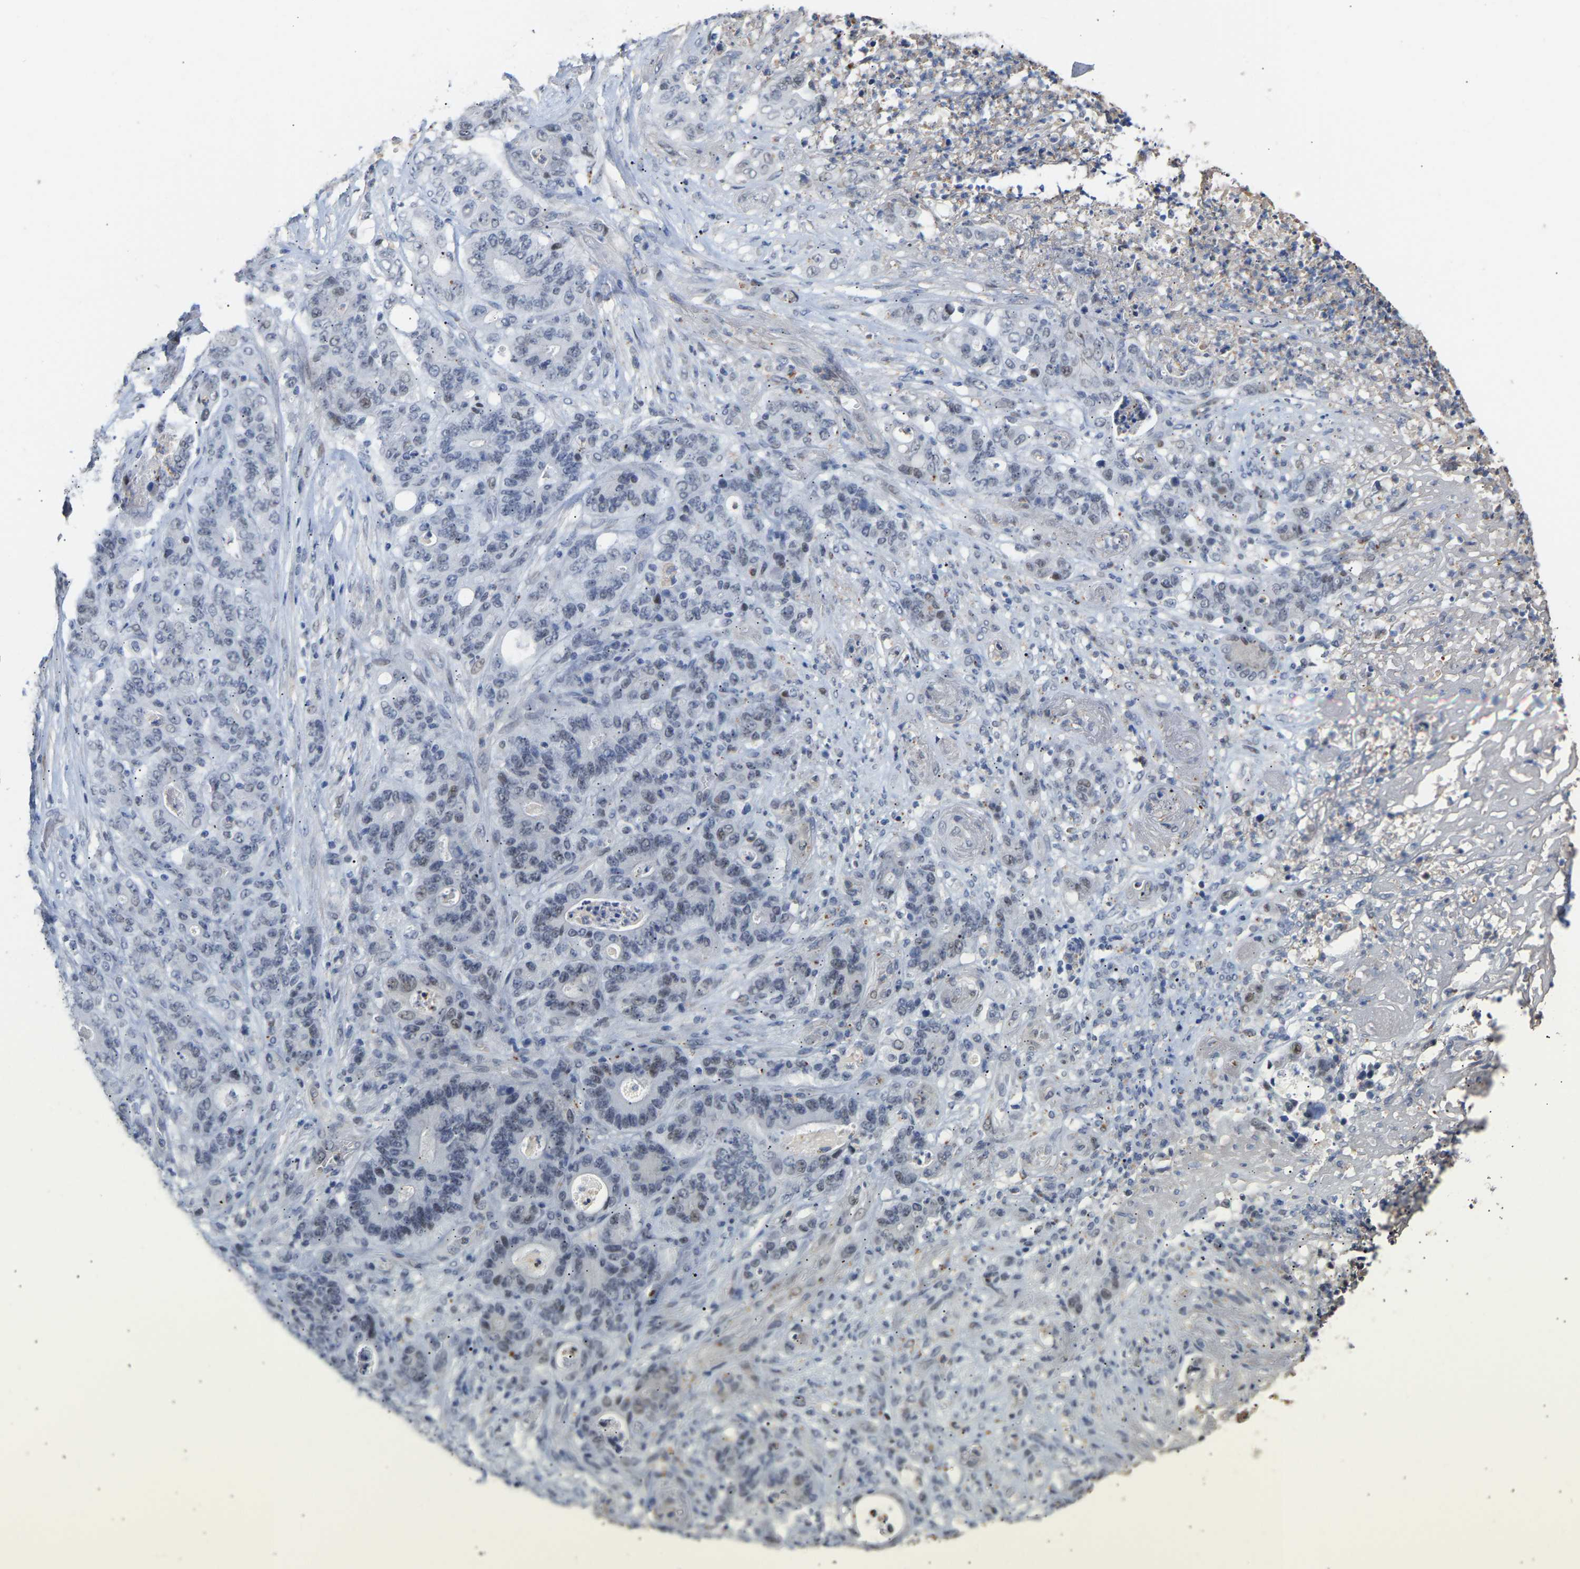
{"staining": {"intensity": "negative", "quantity": "none", "location": "none"}, "tissue": "stomach cancer", "cell_type": "Tumor cells", "image_type": "cancer", "snomed": [{"axis": "morphology", "description": "Adenocarcinoma, NOS"}, {"axis": "topography", "description": "Stomach"}], "caption": "The IHC micrograph has no significant staining in tumor cells of stomach cancer (adenocarcinoma) tissue. The staining is performed using DAB (3,3'-diaminobenzidine) brown chromogen with nuclei counter-stained in using hematoxylin.", "gene": "AMPH", "patient": {"sex": "female", "age": 73}}